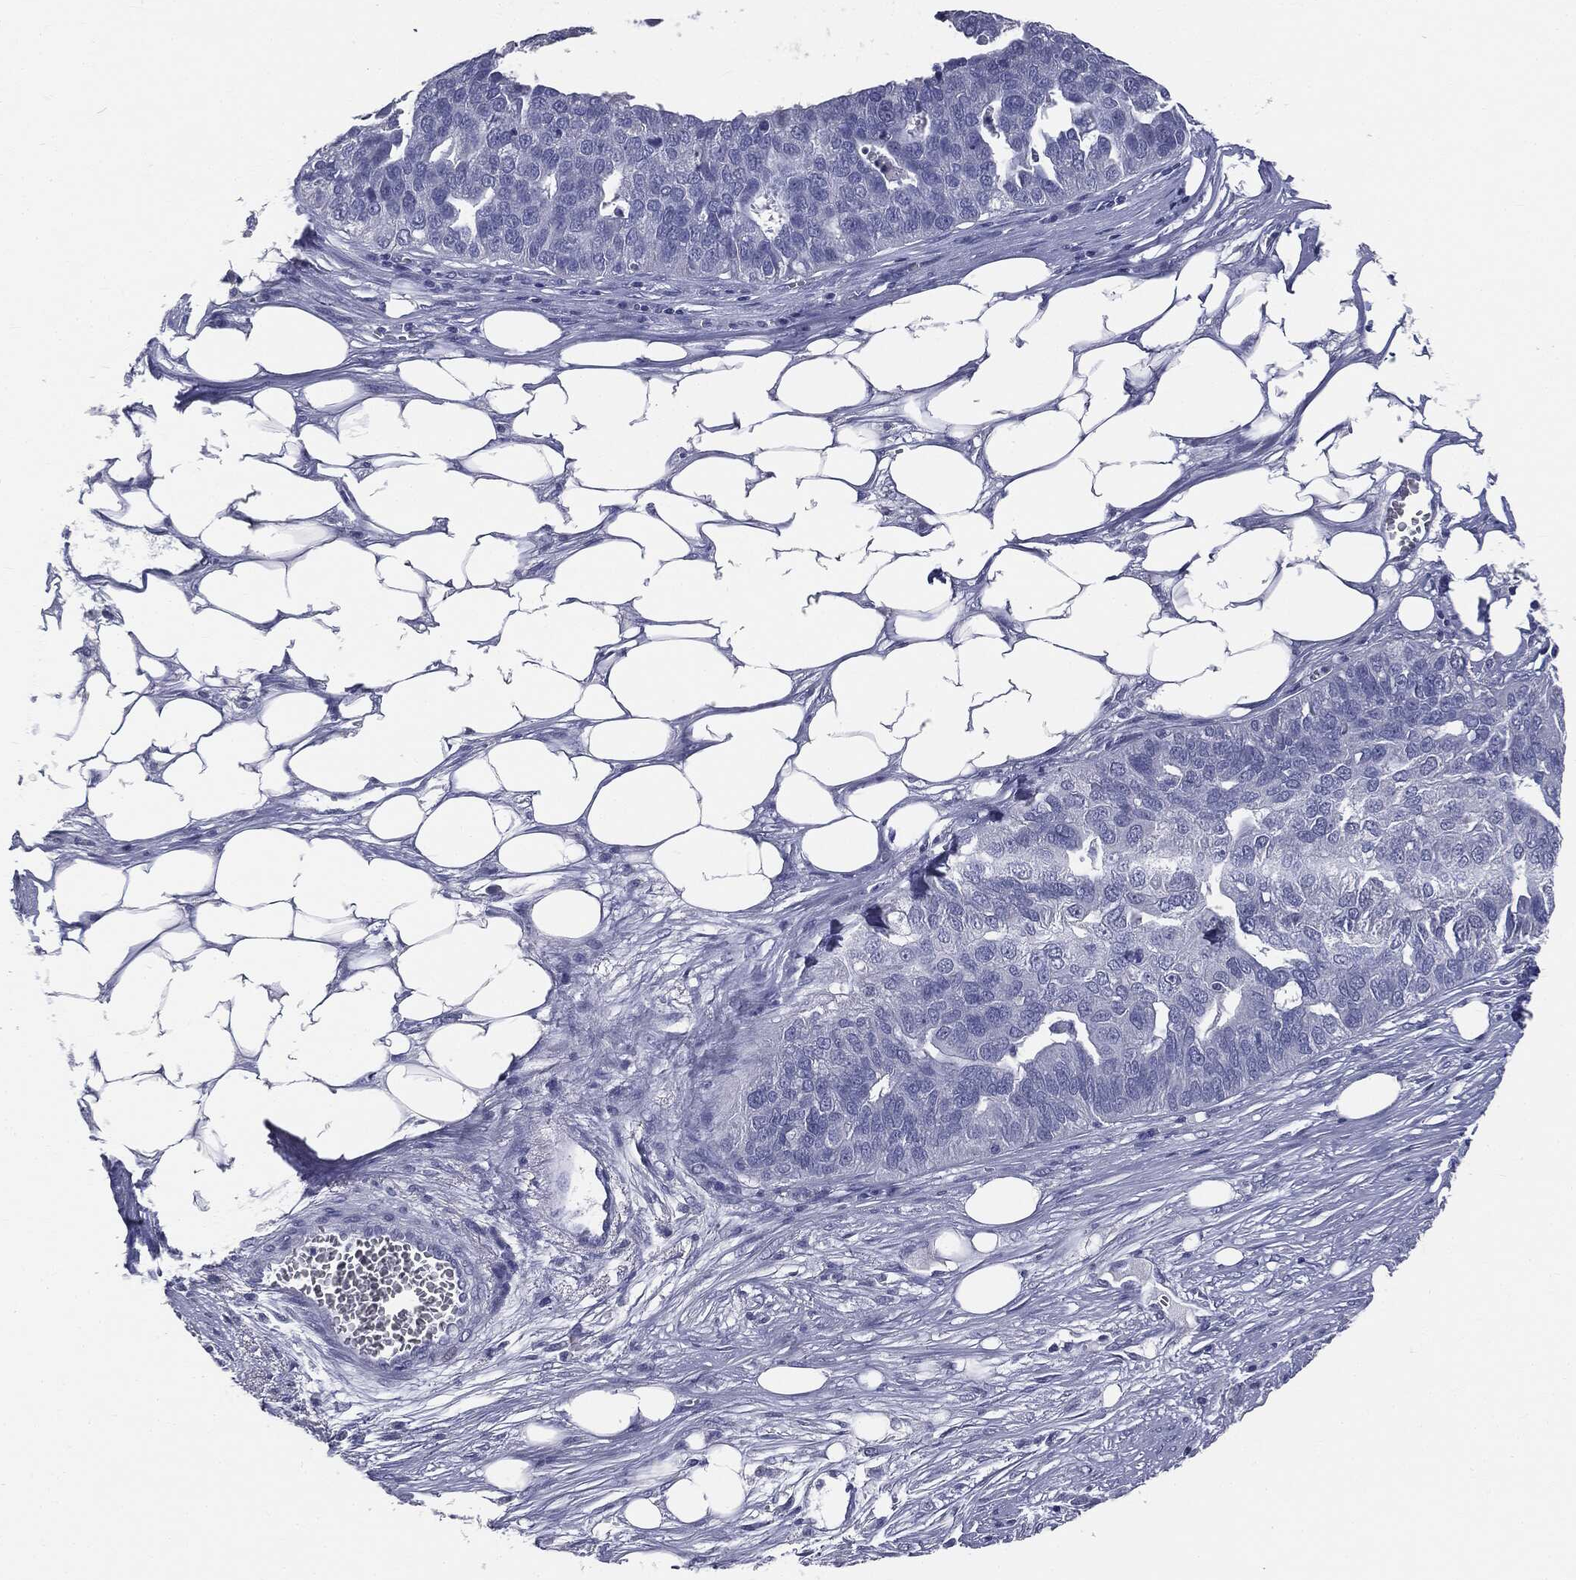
{"staining": {"intensity": "negative", "quantity": "none", "location": "none"}, "tissue": "ovarian cancer", "cell_type": "Tumor cells", "image_type": "cancer", "snomed": [{"axis": "morphology", "description": "Carcinoma, endometroid"}, {"axis": "topography", "description": "Soft tissue"}, {"axis": "topography", "description": "Ovary"}], "caption": "DAB (3,3'-diaminobenzidine) immunohistochemical staining of human ovarian cancer (endometroid carcinoma) shows no significant expression in tumor cells.", "gene": "AFP", "patient": {"sex": "female", "age": 52}}